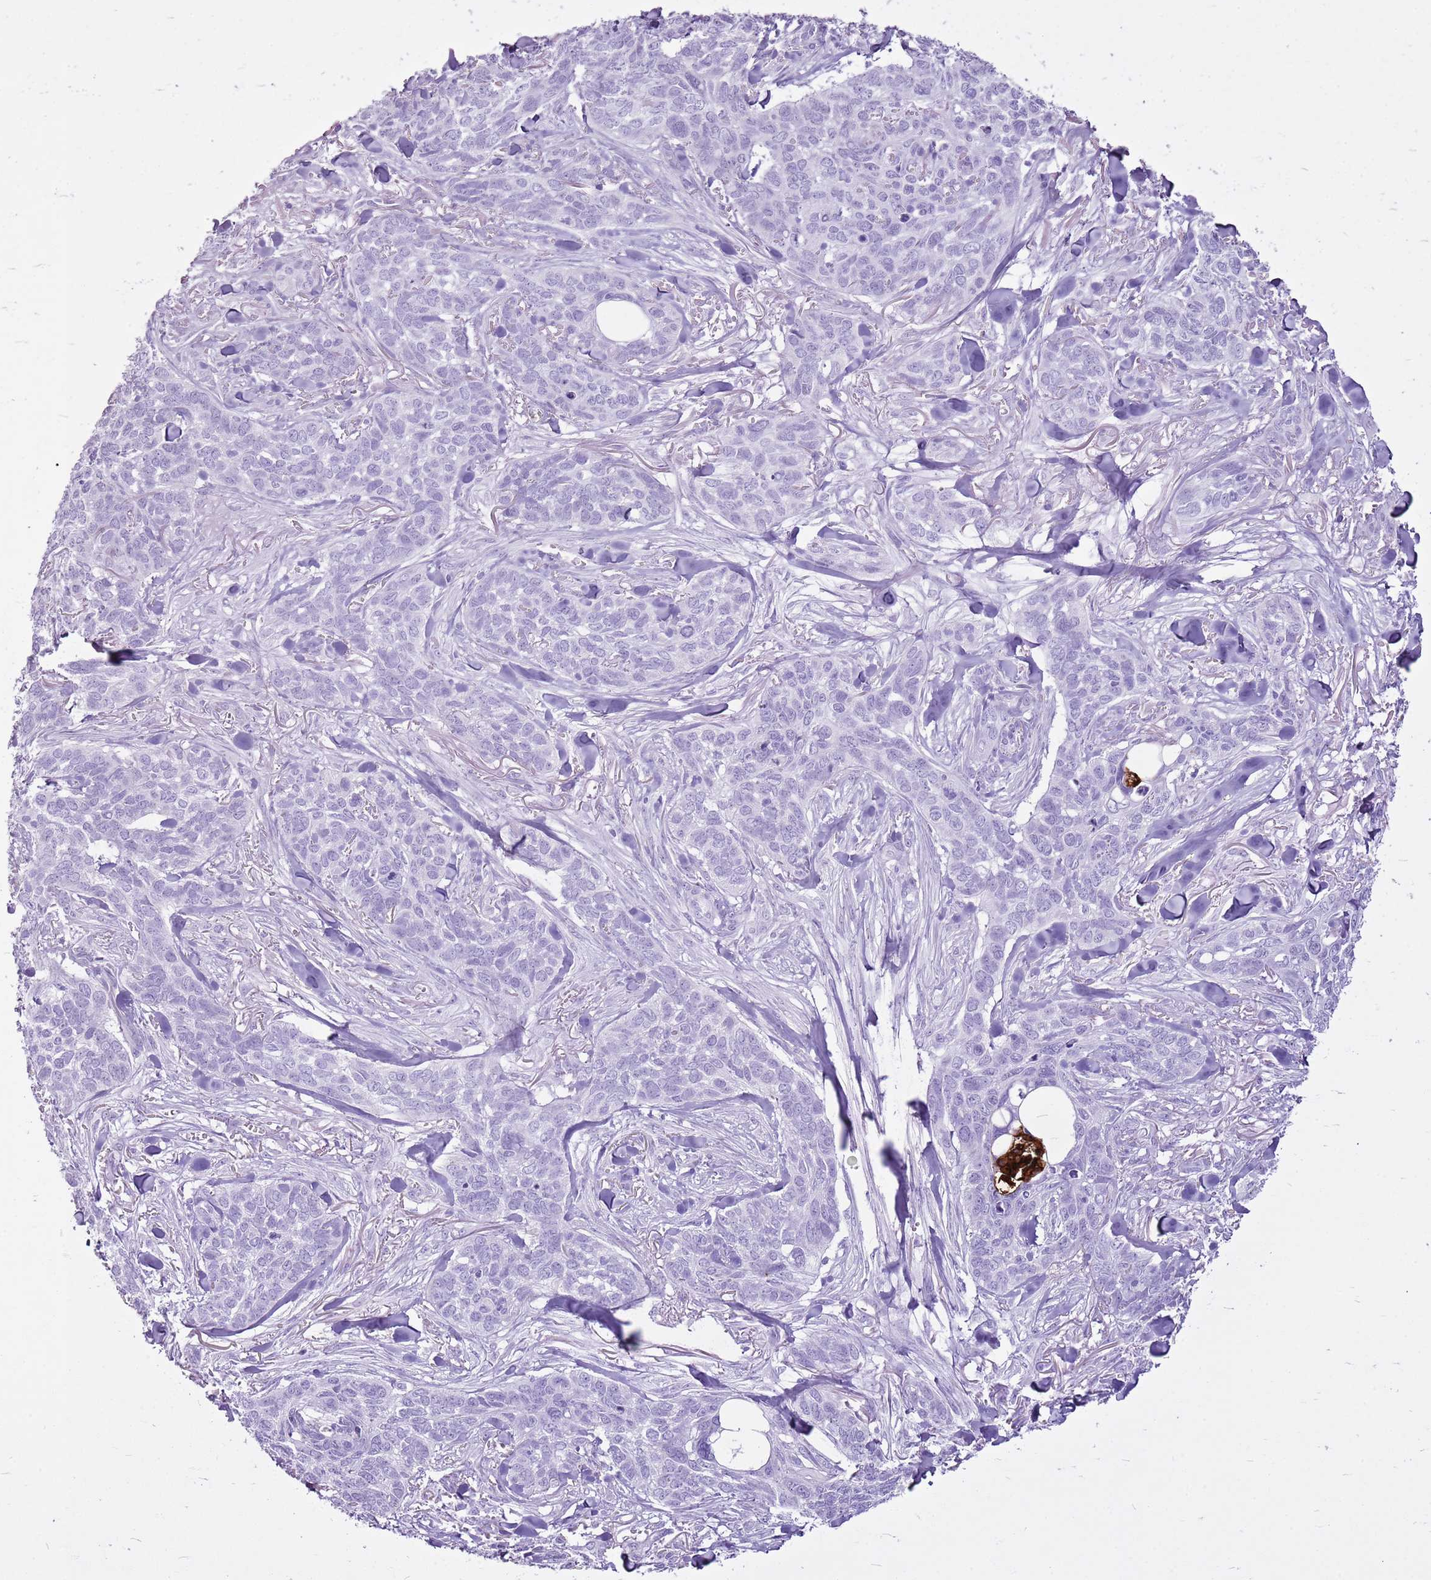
{"staining": {"intensity": "negative", "quantity": "none", "location": "none"}, "tissue": "skin cancer", "cell_type": "Tumor cells", "image_type": "cancer", "snomed": [{"axis": "morphology", "description": "Basal cell carcinoma"}, {"axis": "topography", "description": "Skin"}], "caption": "This is an immunohistochemistry histopathology image of human basal cell carcinoma (skin). There is no expression in tumor cells.", "gene": "CNFN", "patient": {"sex": "male", "age": 86}}